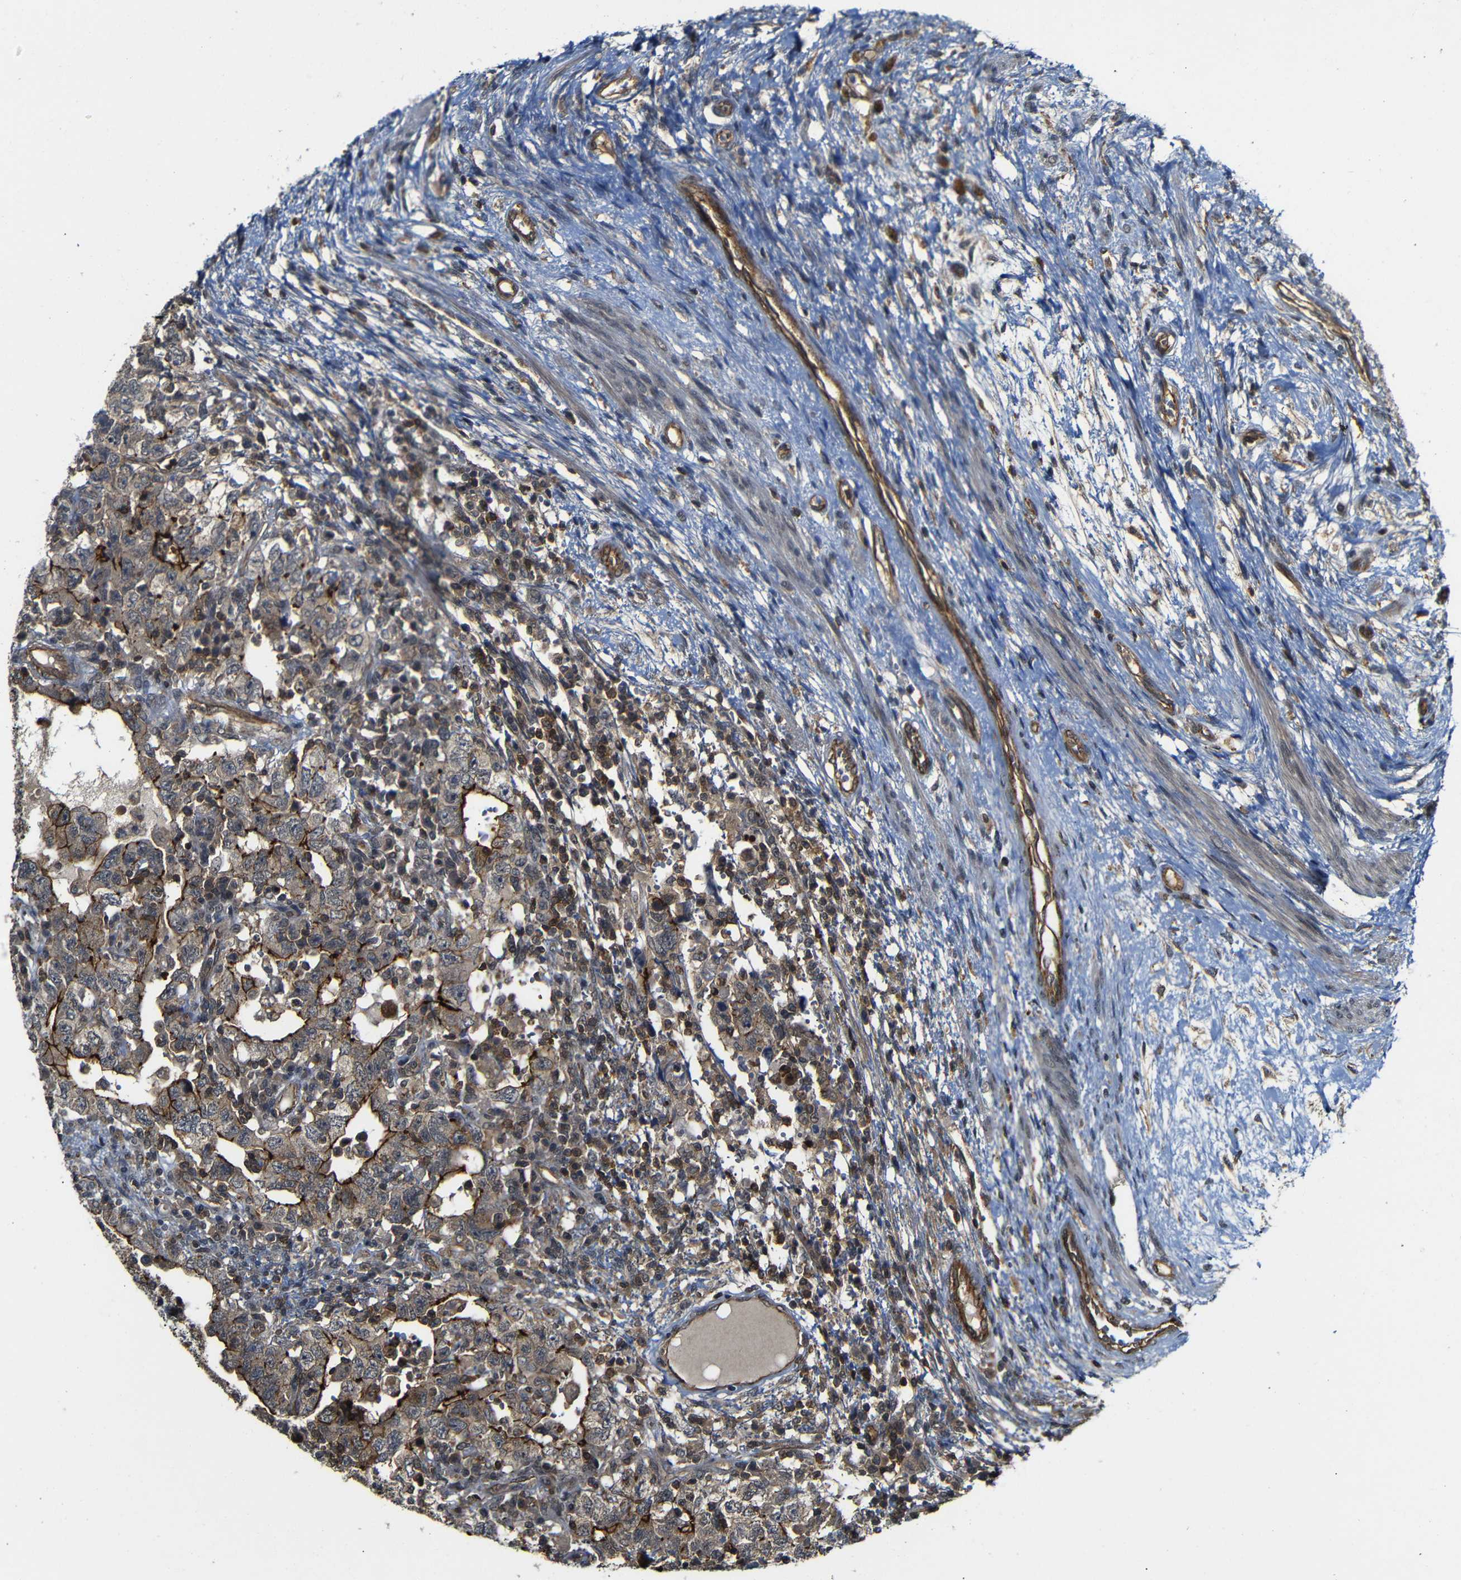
{"staining": {"intensity": "strong", "quantity": "25%-75%", "location": "cytoplasmic/membranous"}, "tissue": "testis cancer", "cell_type": "Tumor cells", "image_type": "cancer", "snomed": [{"axis": "morphology", "description": "Carcinoma, Embryonal, NOS"}, {"axis": "topography", "description": "Testis"}], "caption": "This is an image of immunohistochemistry staining of testis embryonal carcinoma, which shows strong expression in the cytoplasmic/membranous of tumor cells.", "gene": "NANOS1", "patient": {"sex": "male", "age": 26}}